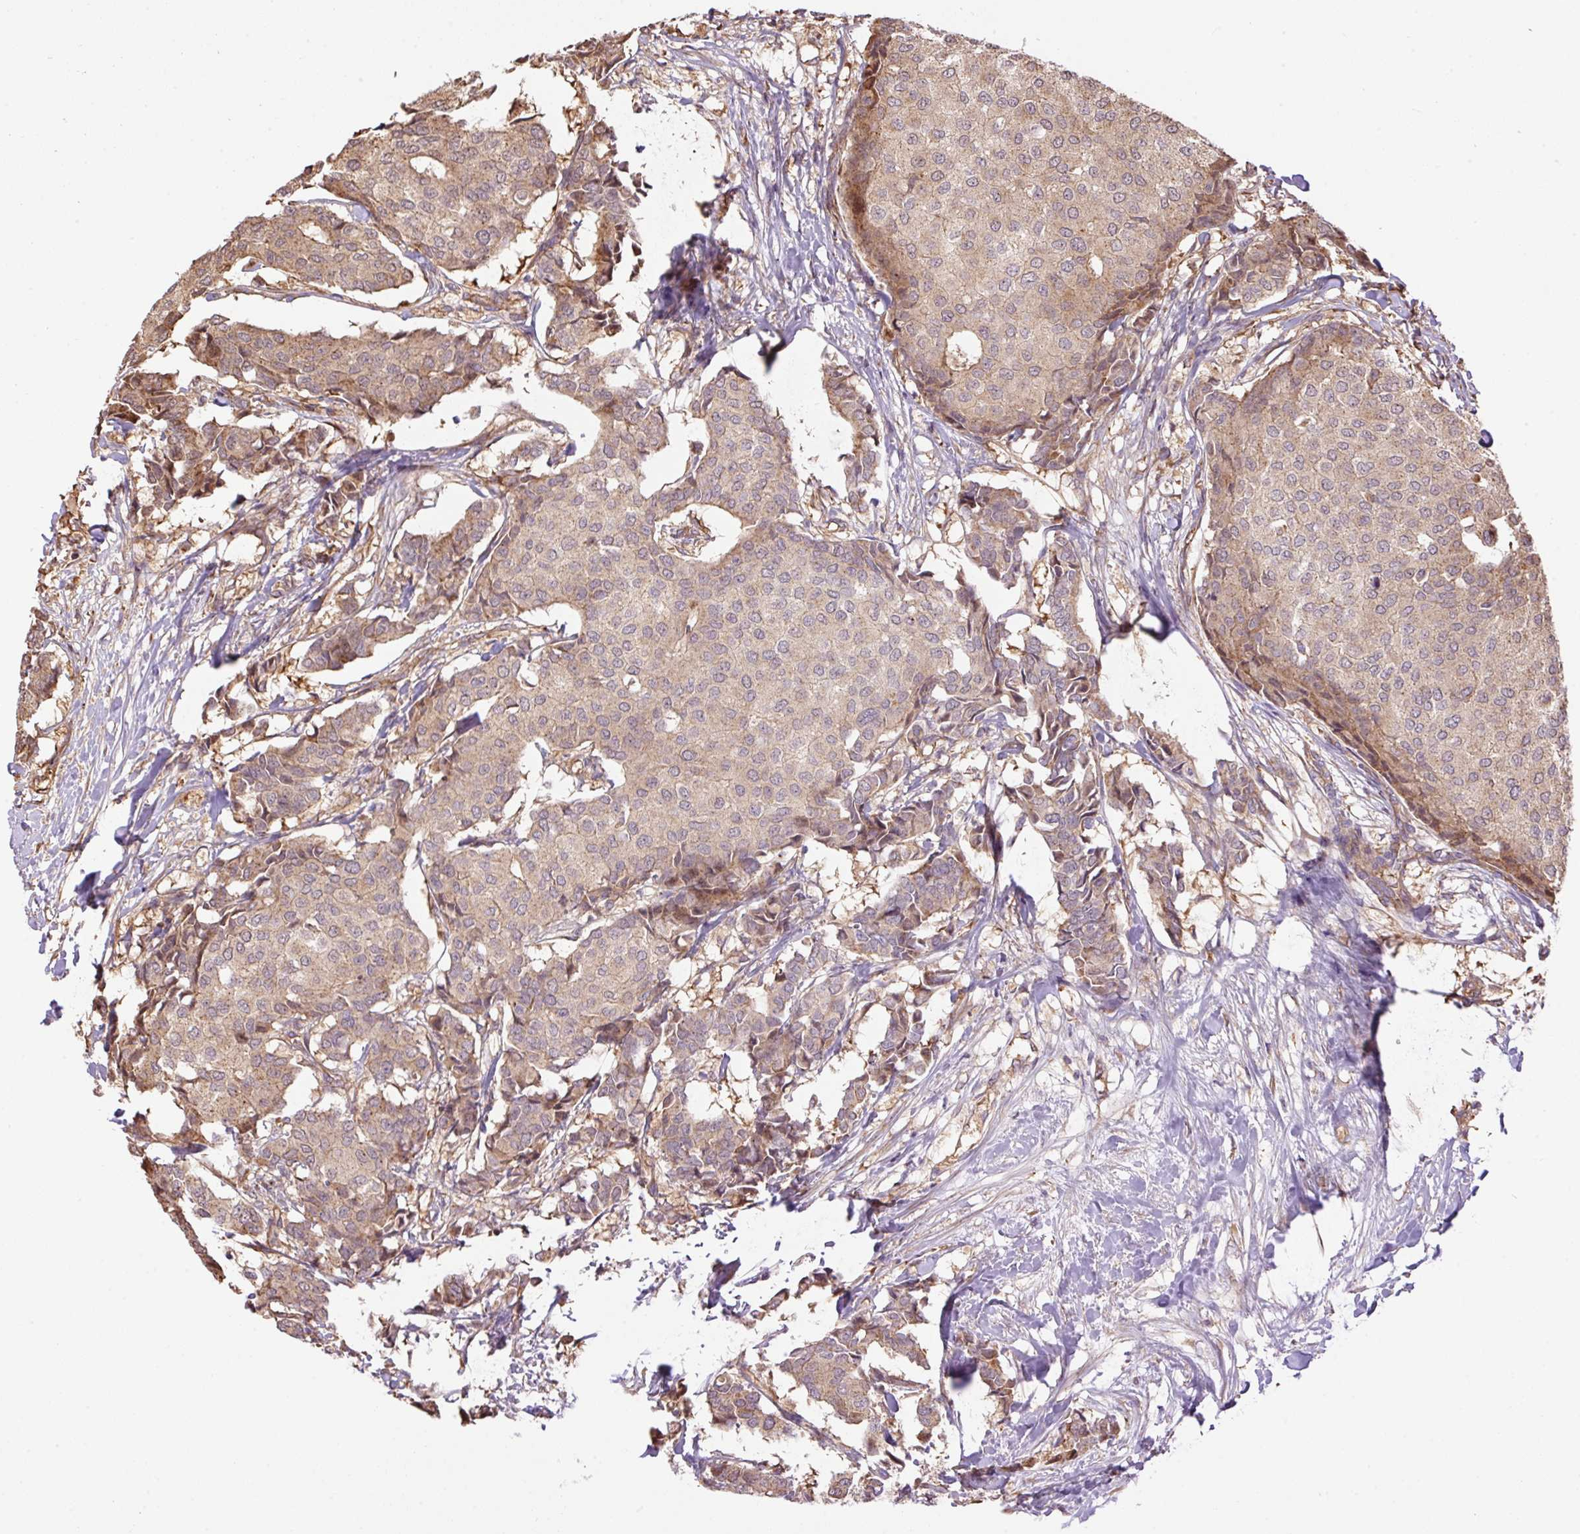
{"staining": {"intensity": "moderate", "quantity": "<25%", "location": "cytoplasmic/membranous"}, "tissue": "breast cancer", "cell_type": "Tumor cells", "image_type": "cancer", "snomed": [{"axis": "morphology", "description": "Duct carcinoma"}, {"axis": "topography", "description": "Breast"}], "caption": "Protein staining of breast cancer tissue demonstrates moderate cytoplasmic/membranous positivity in approximately <25% of tumor cells. Using DAB (3,3'-diaminobenzidine) (brown) and hematoxylin (blue) stains, captured at high magnification using brightfield microscopy.", "gene": "PPME1", "patient": {"sex": "female", "age": 75}}